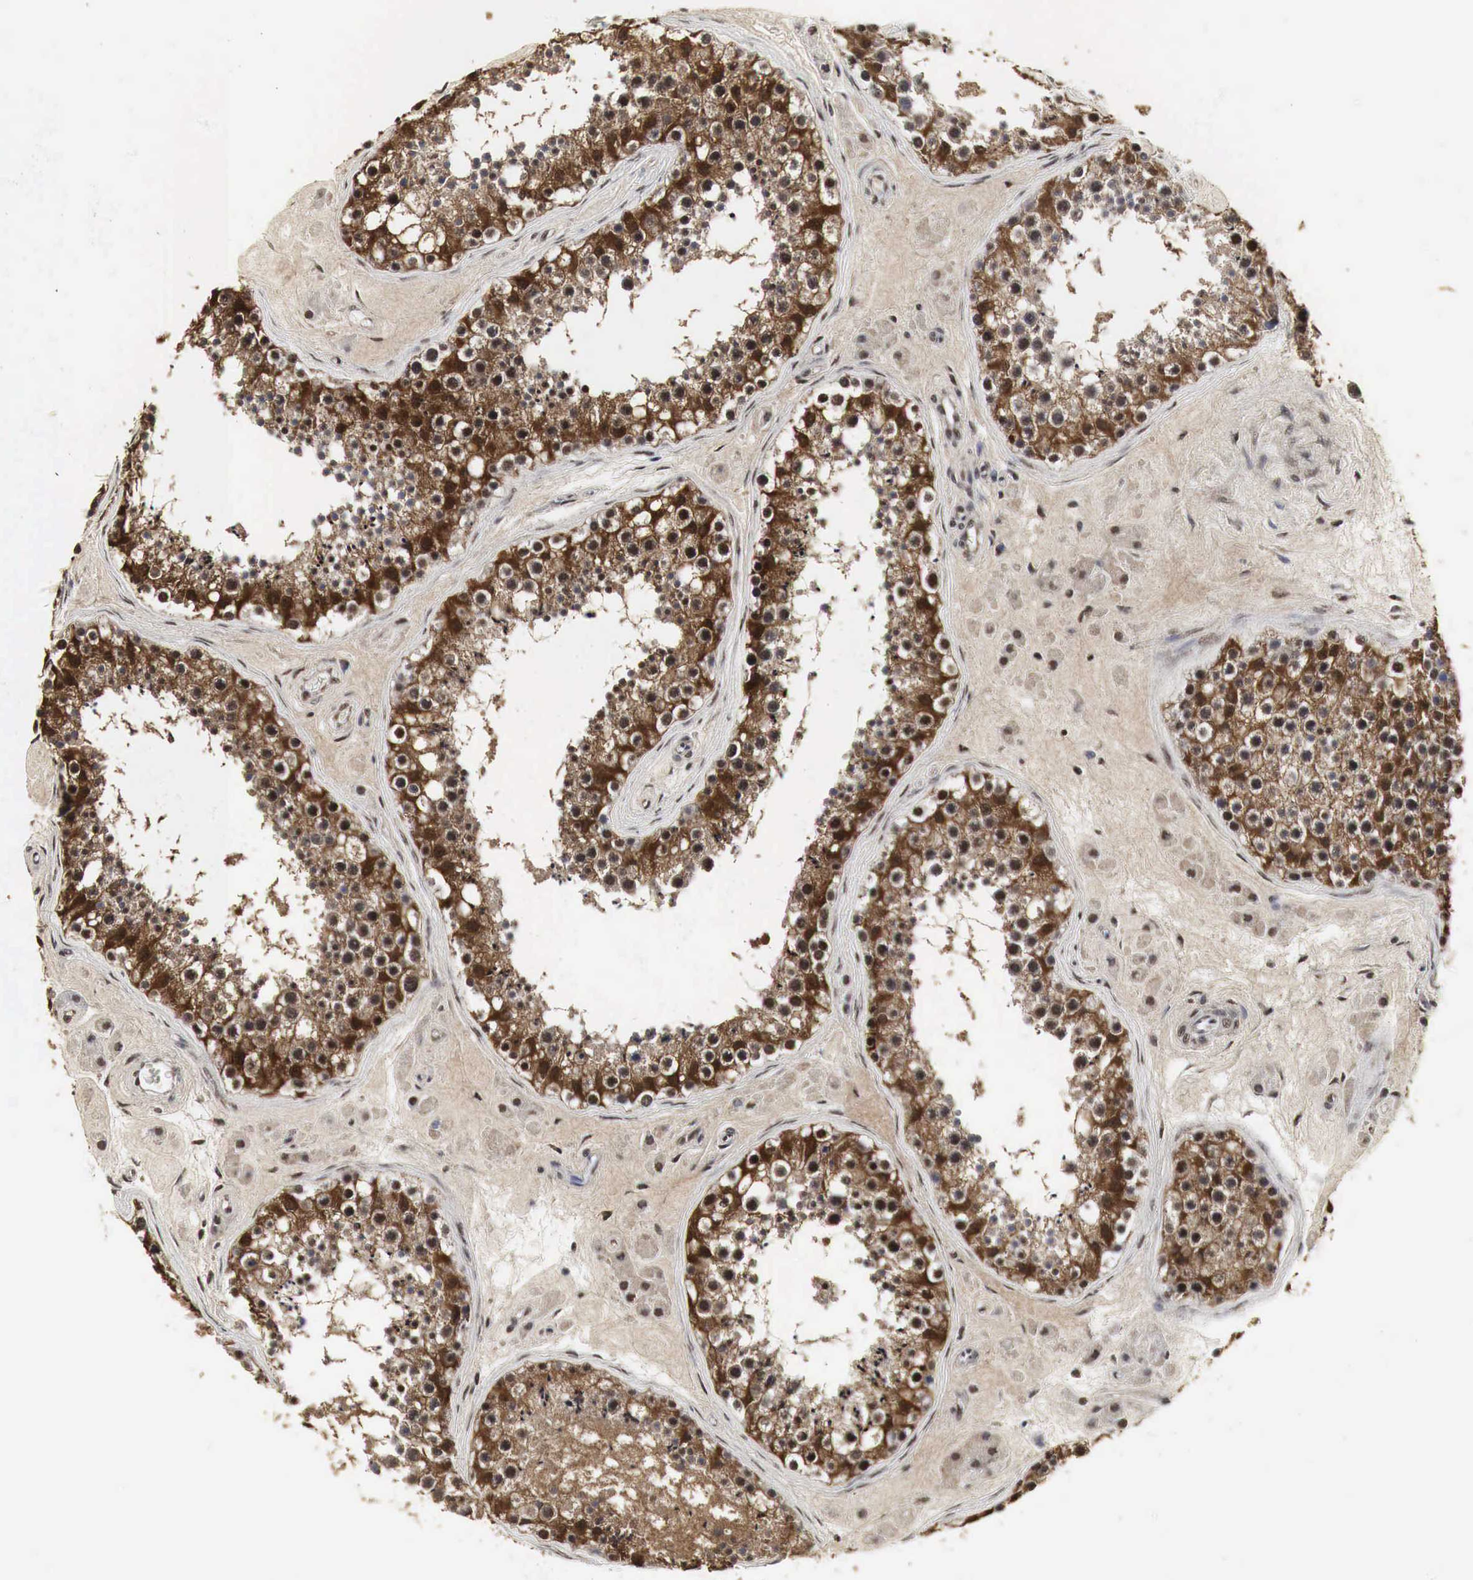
{"staining": {"intensity": "strong", "quantity": ">75%", "location": "cytoplasmic/membranous,nuclear"}, "tissue": "testis", "cell_type": "Cells in seminiferous ducts", "image_type": "normal", "snomed": [{"axis": "morphology", "description": "Normal tissue, NOS"}, {"axis": "topography", "description": "Testis"}], "caption": "Brown immunohistochemical staining in benign human testis exhibits strong cytoplasmic/membranous,nuclear expression in about >75% of cells in seminiferous ducts. (IHC, brightfield microscopy, high magnification).", "gene": "SPIN1", "patient": {"sex": "male", "age": 38}}